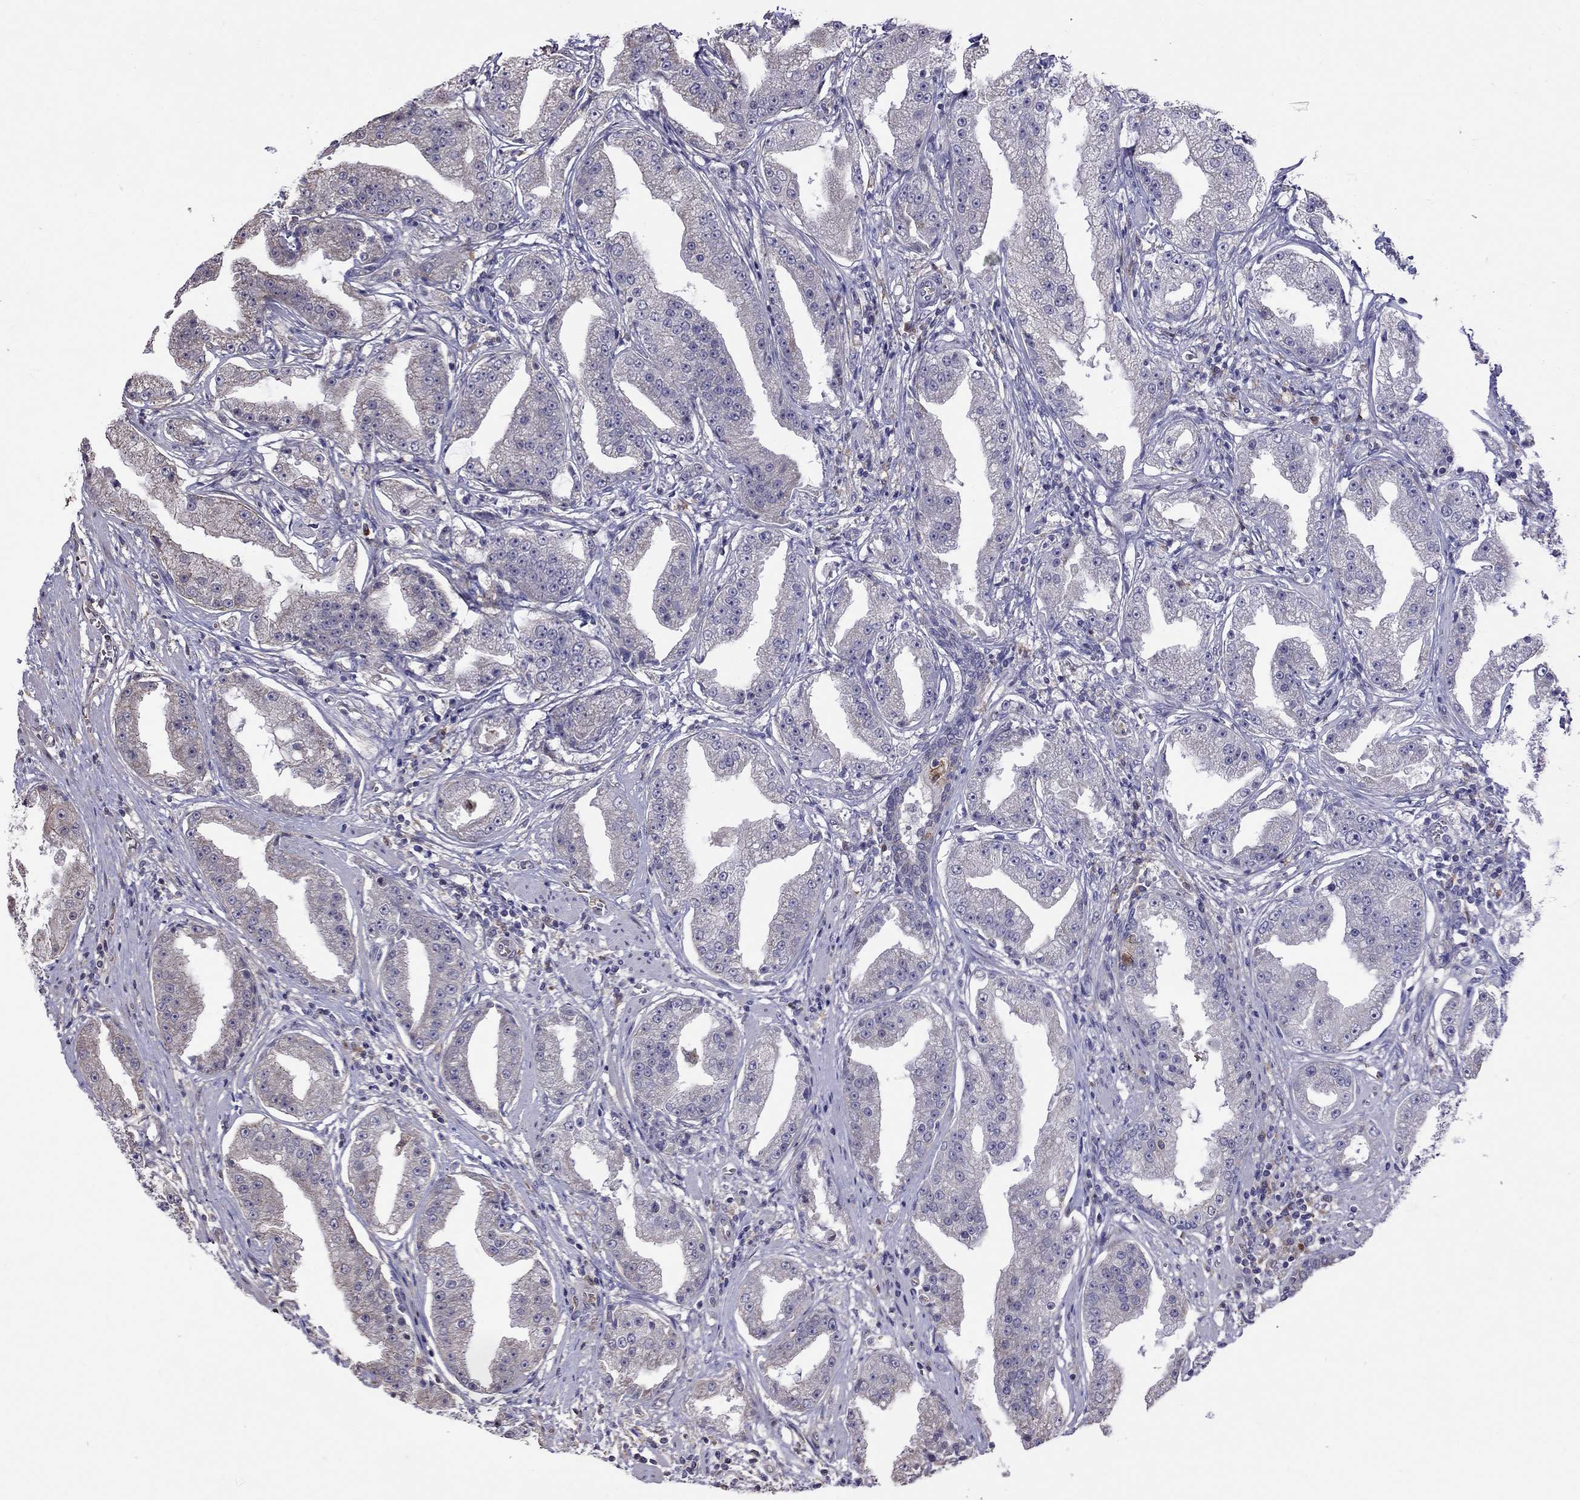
{"staining": {"intensity": "negative", "quantity": "none", "location": "none"}, "tissue": "prostate cancer", "cell_type": "Tumor cells", "image_type": "cancer", "snomed": [{"axis": "morphology", "description": "Adenocarcinoma, Low grade"}, {"axis": "topography", "description": "Prostate"}], "caption": "IHC image of neoplastic tissue: prostate cancer (adenocarcinoma (low-grade)) stained with DAB displays no significant protein staining in tumor cells. The staining was performed using DAB (3,3'-diaminobenzidine) to visualize the protein expression in brown, while the nuclei were stained in blue with hematoxylin (Magnification: 20x).", "gene": "ADAM28", "patient": {"sex": "male", "age": 62}}